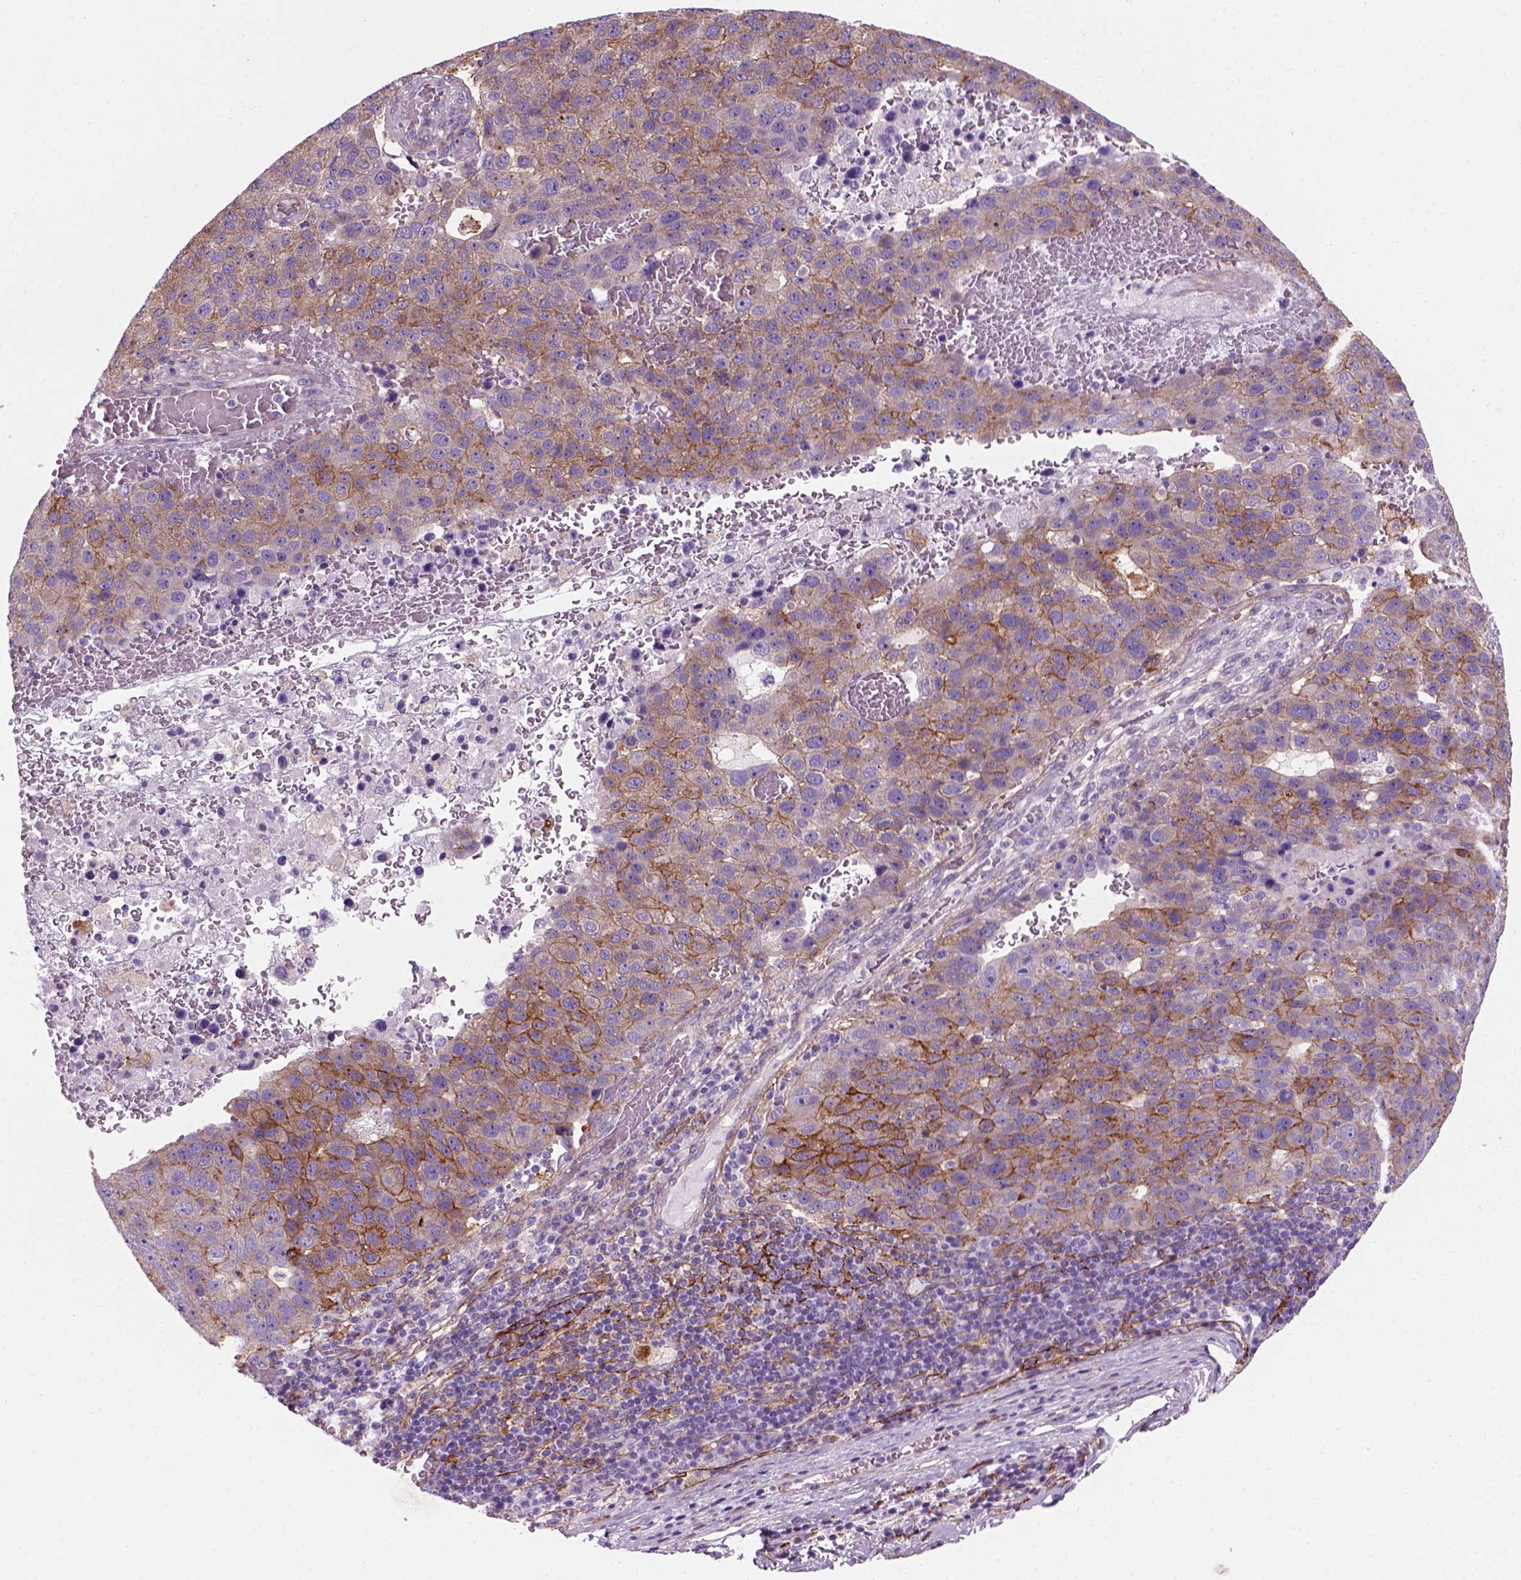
{"staining": {"intensity": "moderate", "quantity": "25%-75%", "location": "cytoplasmic/membranous"}, "tissue": "pancreatic cancer", "cell_type": "Tumor cells", "image_type": "cancer", "snomed": [{"axis": "morphology", "description": "Adenocarcinoma, NOS"}, {"axis": "topography", "description": "Pancreas"}], "caption": "Human pancreatic adenocarcinoma stained with a brown dye reveals moderate cytoplasmic/membranous positive expression in about 25%-75% of tumor cells.", "gene": "MARCKS", "patient": {"sex": "female", "age": 61}}